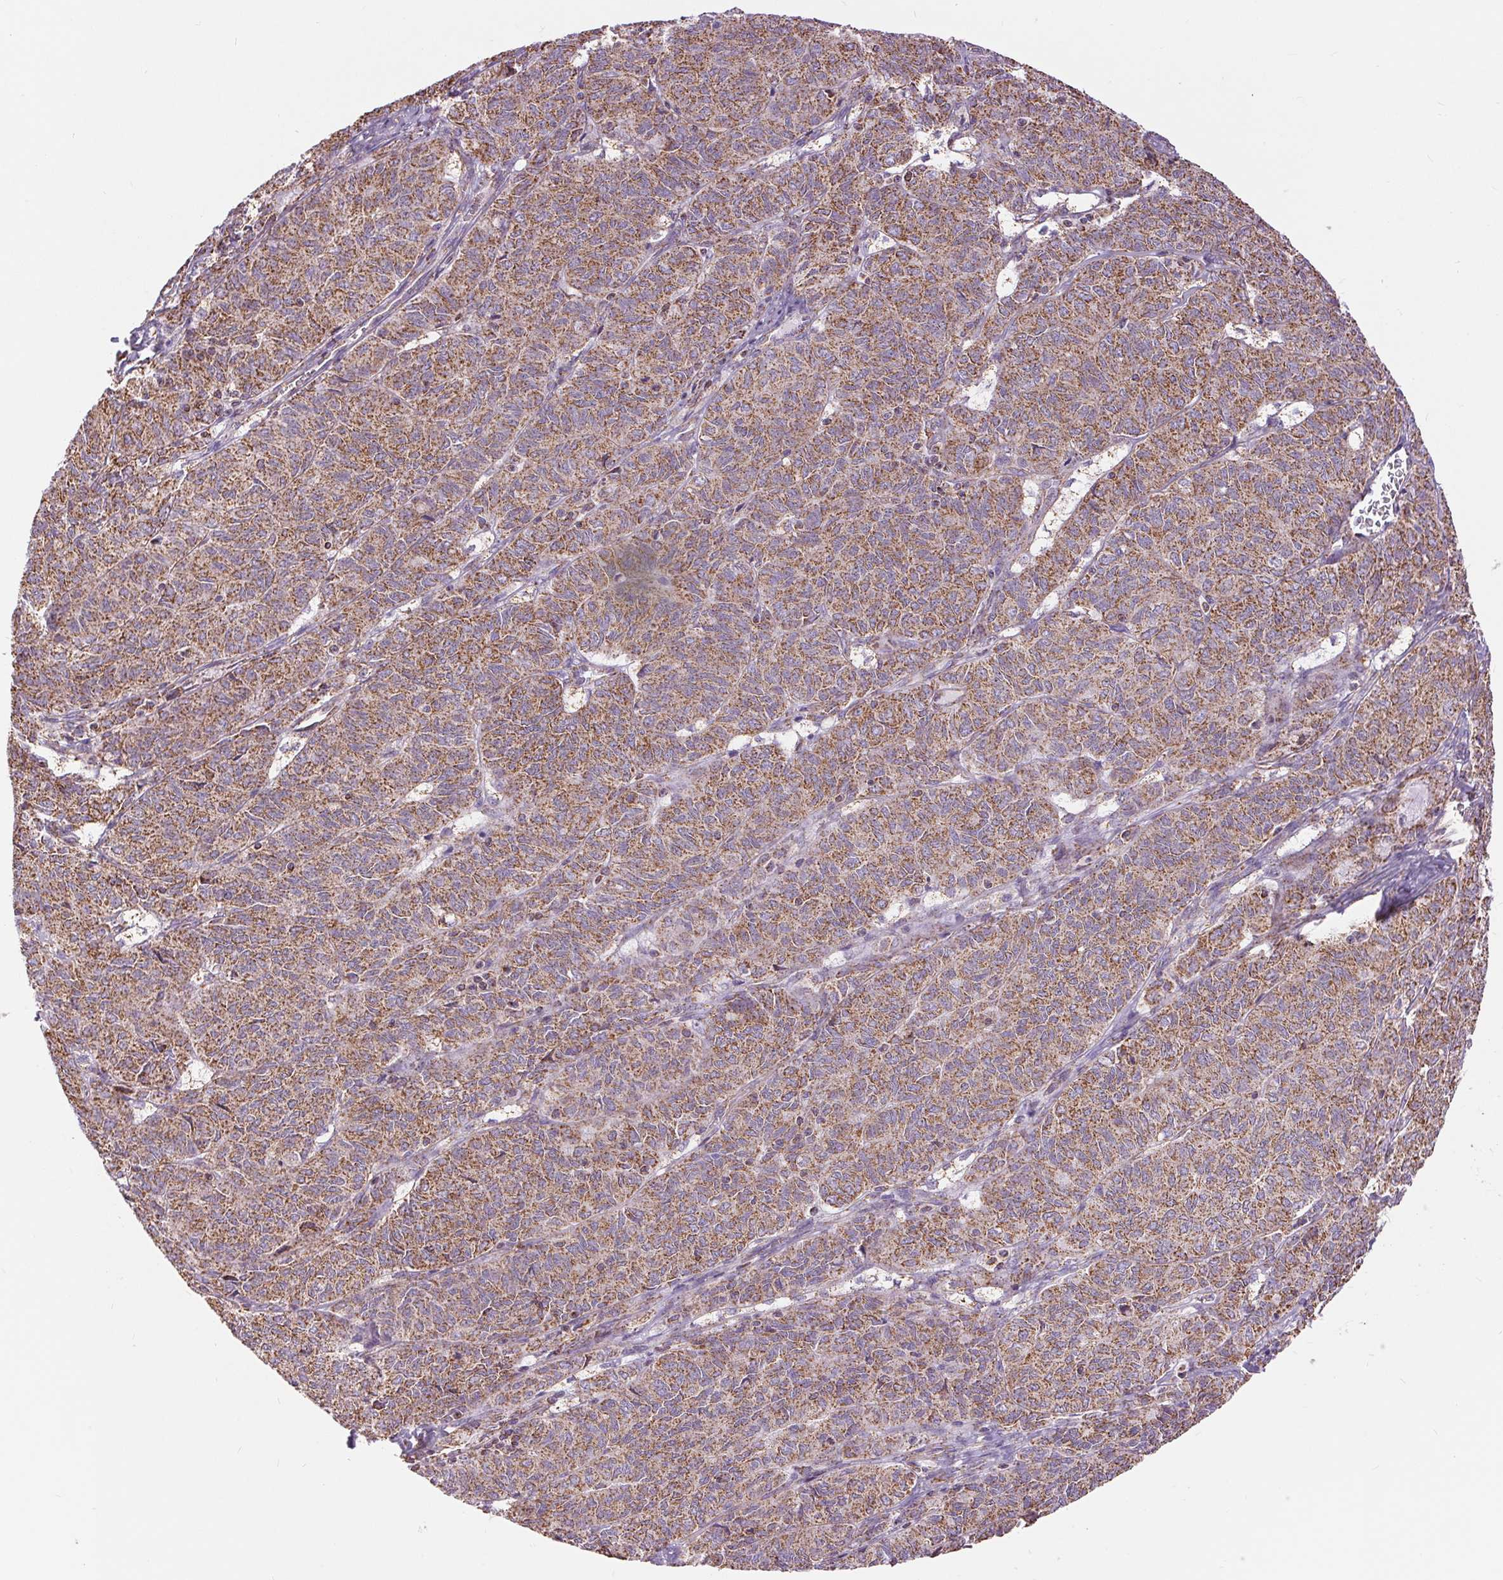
{"staining": {"intensity": "moderate", "quantity": ">75%", "location": "cytoplasmic/membranous"}, "tissue": "ovarian cancer", "cell_type": "Tumor cells", "image_type": "cancer", "snomed": [{"axis": "morphology", "description": "Carcinoma, endometroid"}, {"axis": "topography", "description": "Ovary"}], "caption": "Immunohistochemical staining of human ovarian cancer demonstrates moderate cytoplasmic/membranous protein staining in about >75% of tumor cells. The protein of interest is shown in brown color, while the nuclei are stained blue.", "gene": "ATP5PB", "patient": {"sex": "female", "age": 80}}